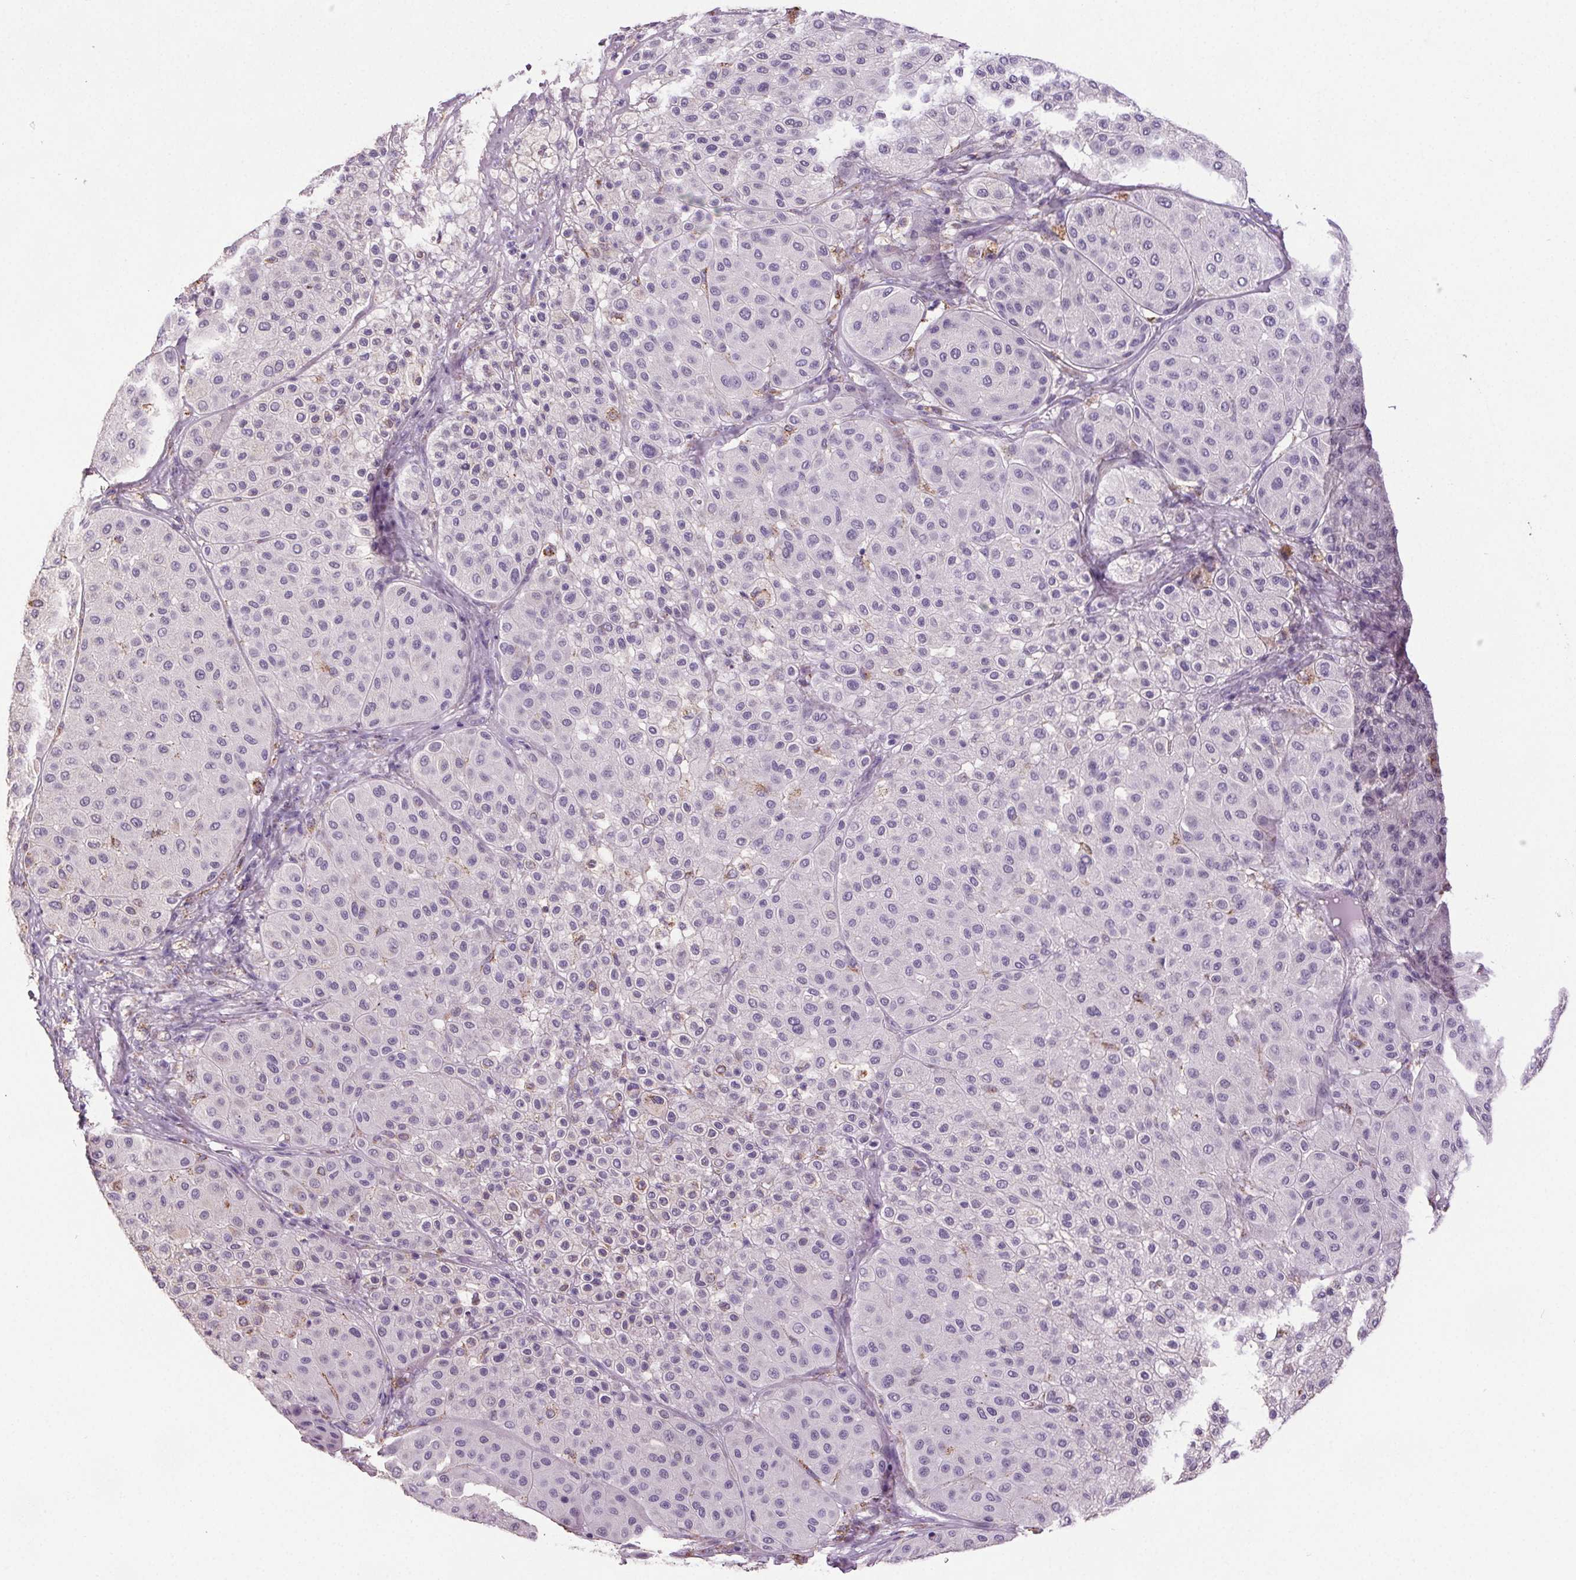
{"staining": {"intensity": "negative", "quantity": "none", "location": "none"}, "tissue": "melanoma", "cell_type": "Tumor cells", "image_type": "cancer", "snomed": [{"axis": "morphology", "description": "Malignant melanoma, Metastatic site"}, {"axis": "topography", "description": "Smooth muscle"}], "caption": "A high-resolution micrograph shows immunohistochemistry staining of malignant melanoma (metastatic site), which exhibits no significant expression in tumor cells.", "gene": "GPIHBP1", "patient": {"sex": "male", "age": 41}}